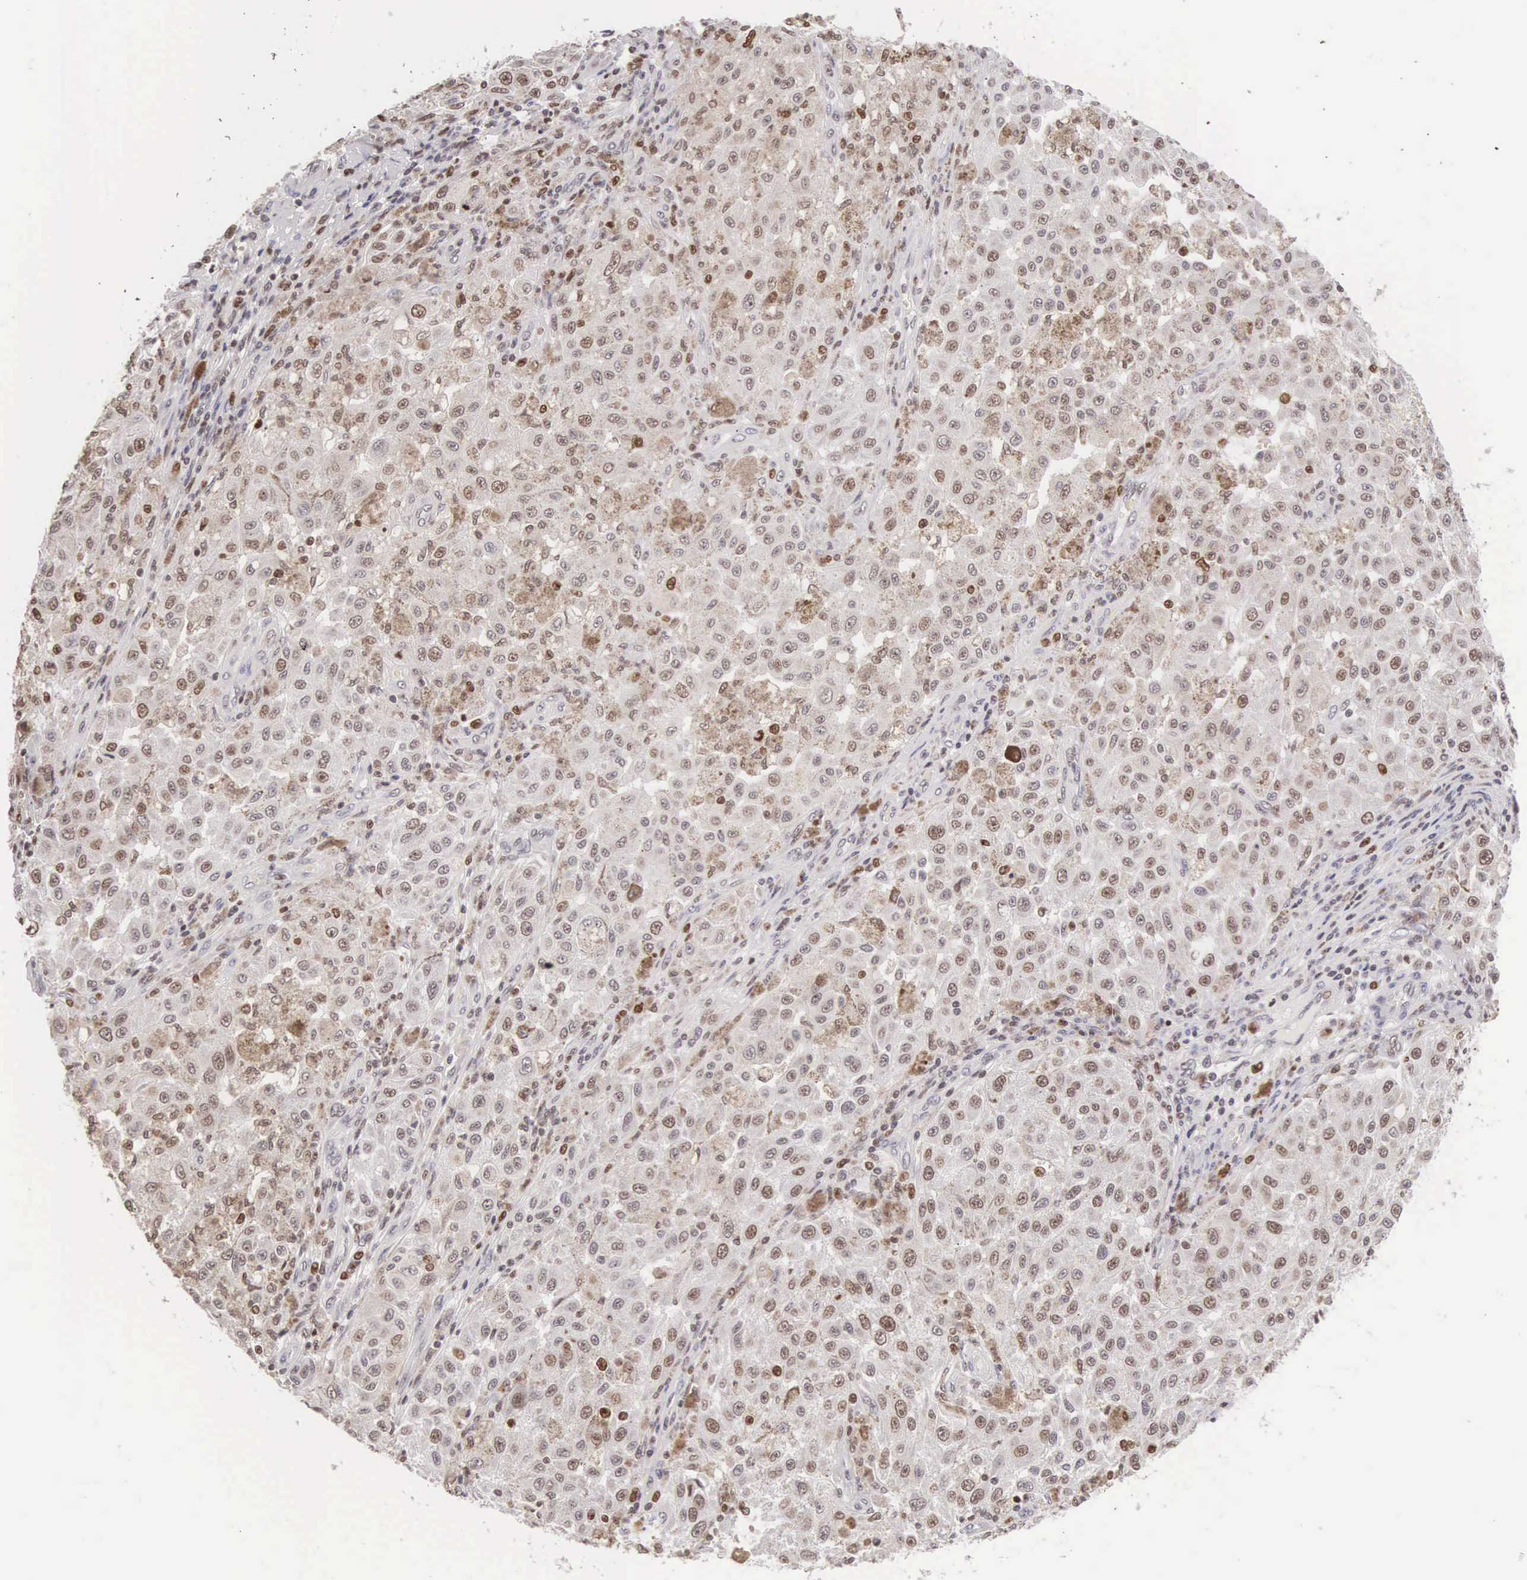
{"staining": {"intensity": "moderate", "quantity": ">75%", "location": "nuclear"}, "tissue": "melanoma", "cell_type": "Tumor cells", "image_type": "cancer", "snomed": [{"axis": "morphology", "description": "Malignant melanoma, NOS"}, {"axis": "topography", "description": "Skin"}], "caption": "An image showing moderate nuclear expression in approximately >75% of tumor cells in malignant melanoma, as visualized by brown immunohistochemical staining.", "gene": "VRK1", "patient": {"sex": "female", "age": 64}}